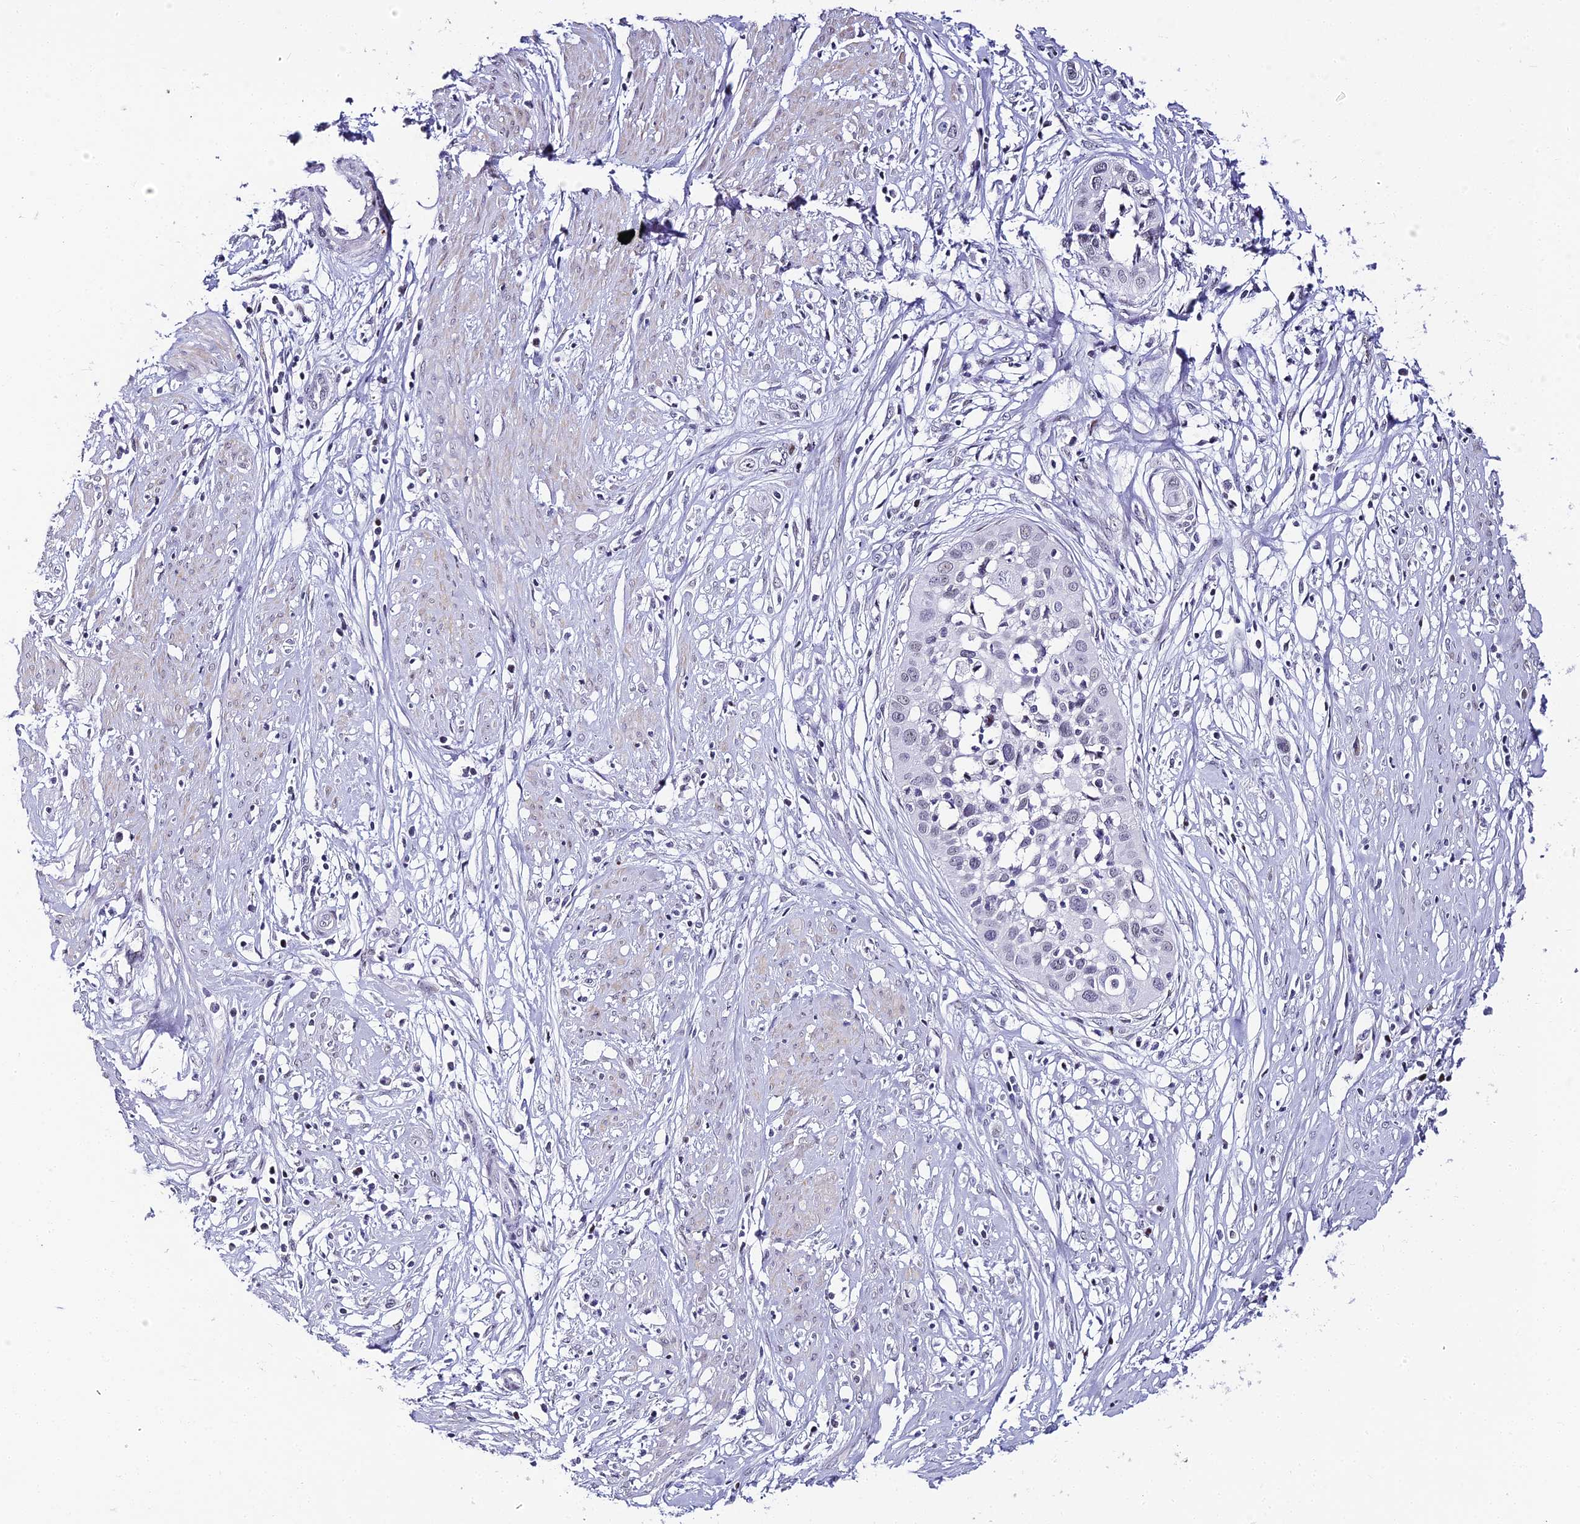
{"staining": {"intensity": "negative", "quantity": "none", "location": "none"}, "tissue": "cervical cancer", "cell_type": "Tumor cells", "image_type": "cancer", "snomed": [{"axis": "morphology", "description": "Squamous cell carcinoma, NOS"}, {"axis": "topography", "description": "Cervix"}], "caption": "DAB (3,3'-diaminobenzidine) immunohistochemical staining of human cervical cancer (squamous cell carcinoma) reveals no significant expression in tumor cells.", "gene": "ABHD14A-ACY1", "patient": {"sex": "female", "age": 34}}